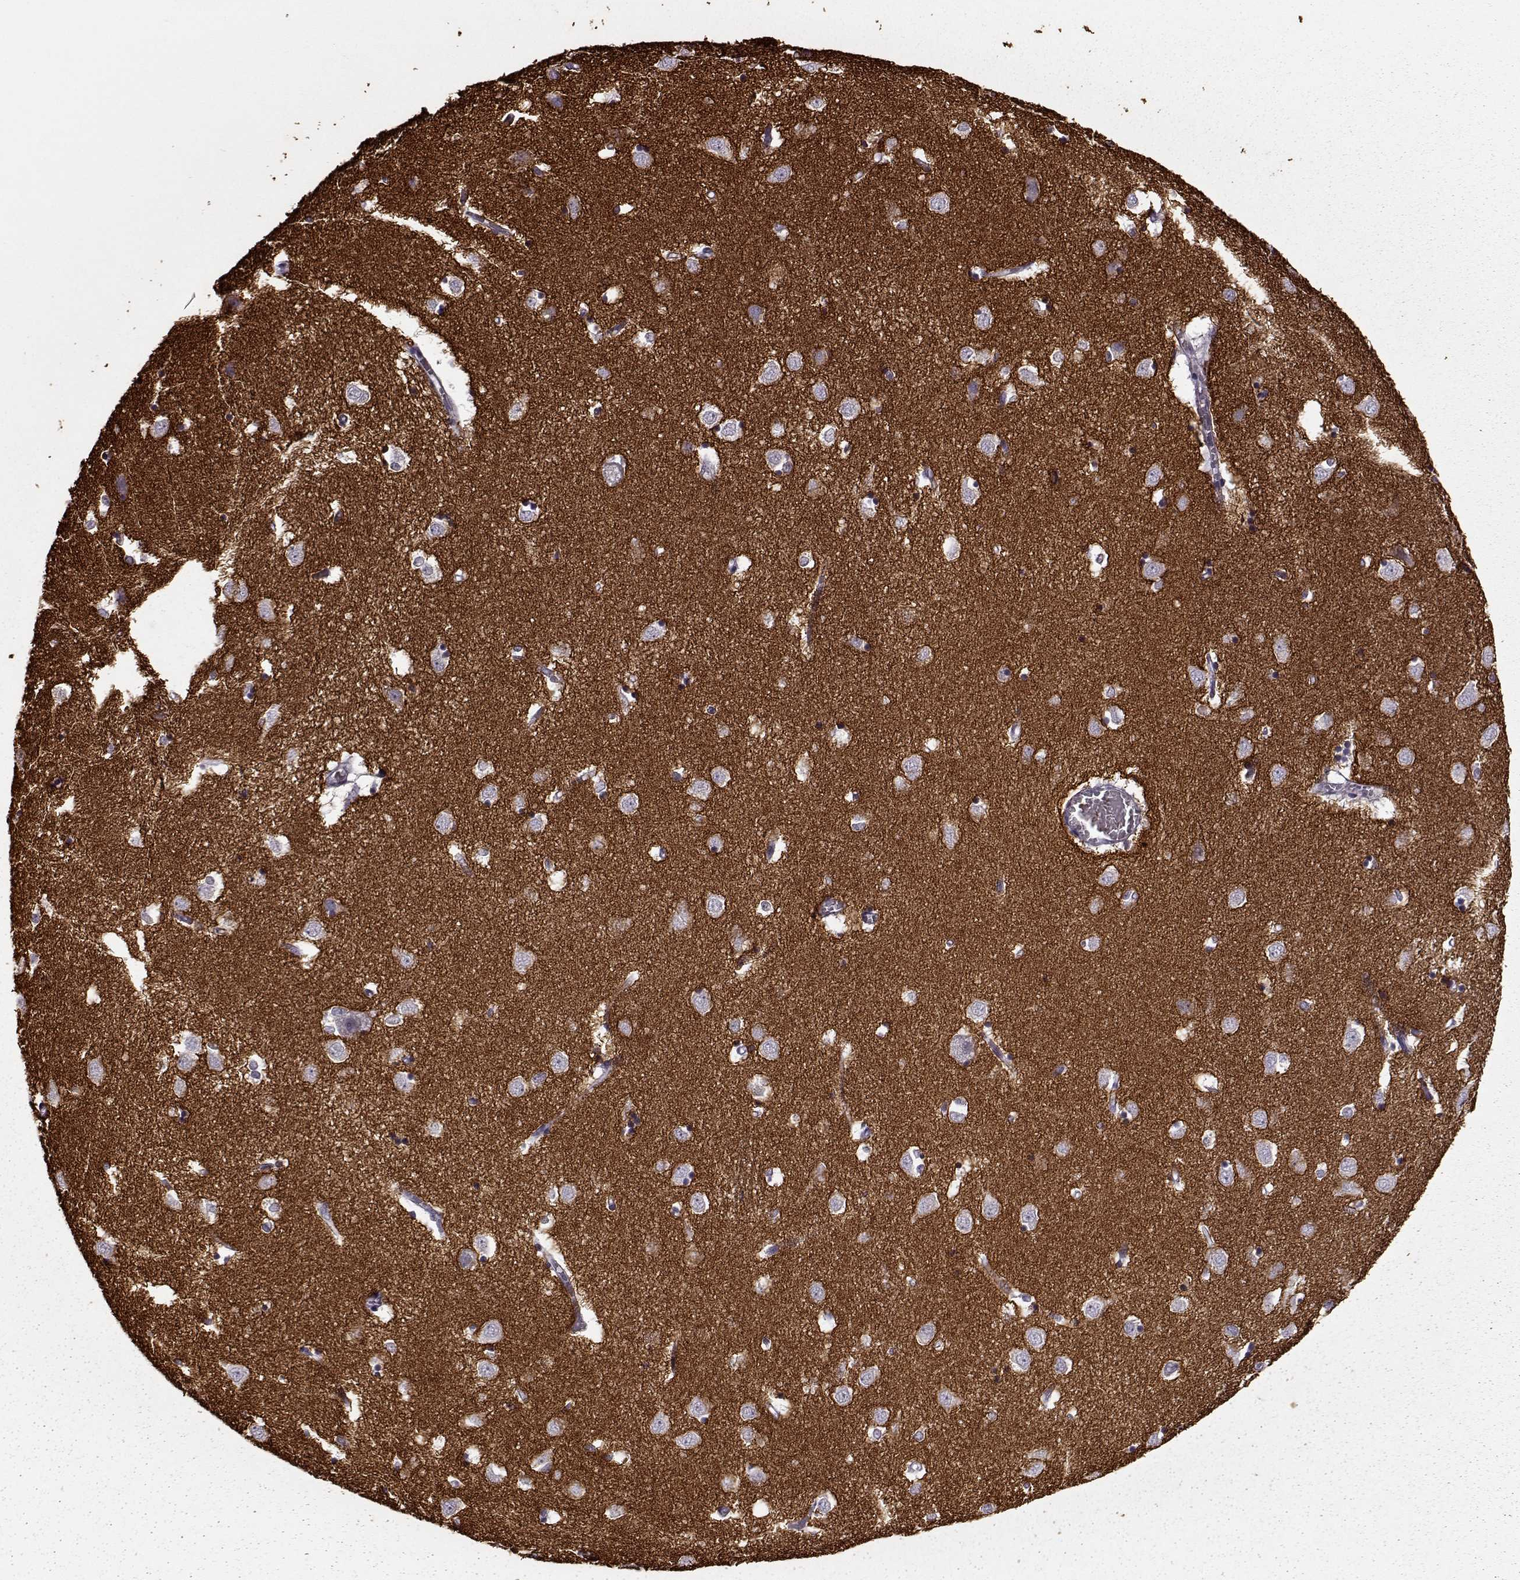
{"staining": {"intensity": "weak", "quantity": "<25%", "location": "cytoplasmic/membranous"}, "tissue": "caudate", "cell_type": "Glial cells", "image_type": "normal", "snomed": [{"axis": "morphology", "description": "Normal tissue, NOS"}, {"axis": "topography", "description": "Lateral ventricle wall"}], "caption": "Immunohistochemical staining of benign caudate displays no significant expression in glial cells. (DAB immunohistochemistry with hematoxylin counter stain).", "gene": "STX1A", "patient": {"sex": "male", "age": 54}}